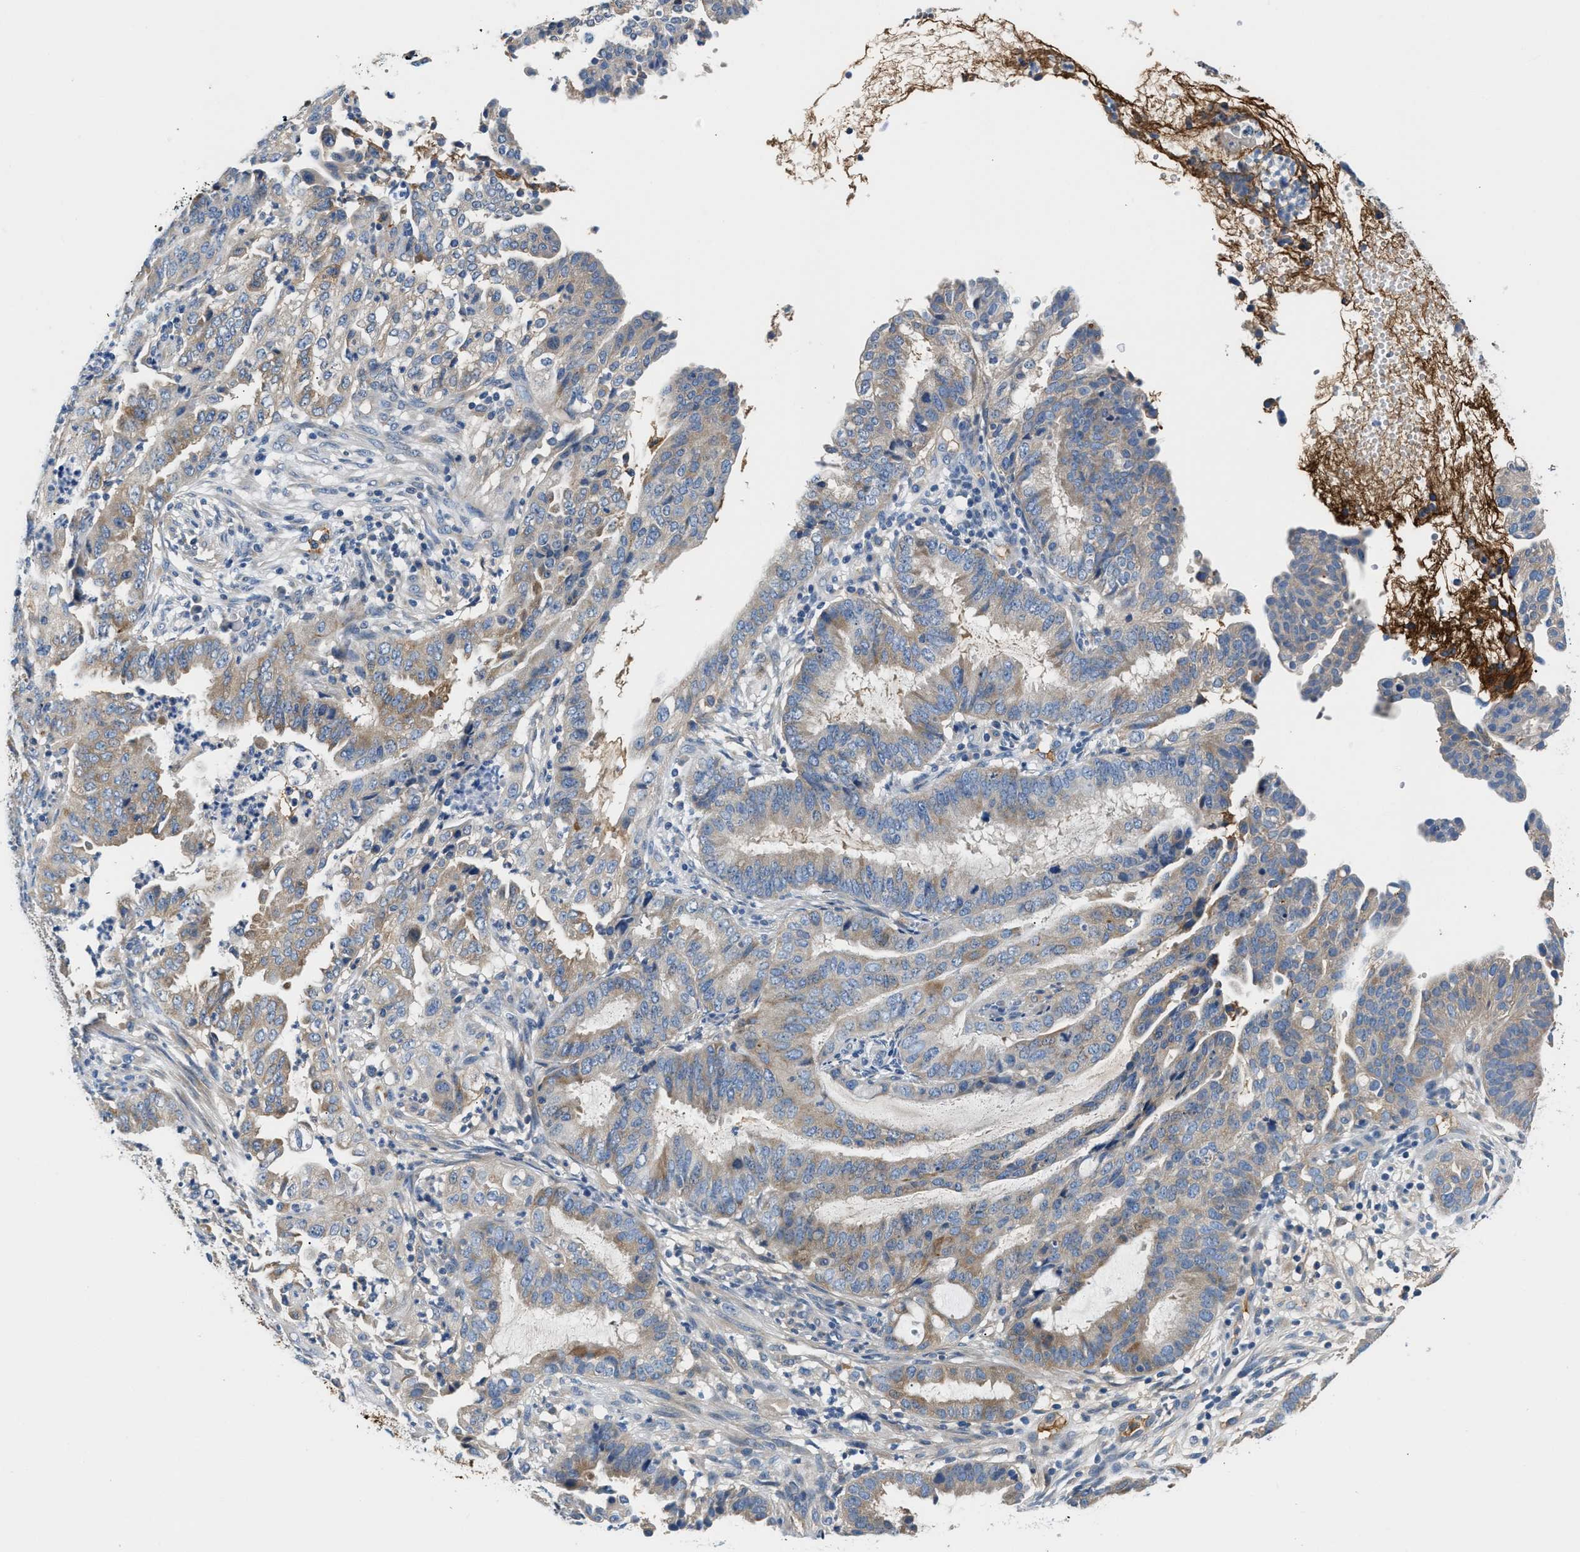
{"staining": {"intensity": "weak", "quantity": "25%-75%", "location": "cytoplasmic/membranous"}, "tissue": "endometrial cancer", "cell_type": "Tumor cells", "image_type": "cancer", "snomed": [{"axis": "morphology", "description": "Adenocarcinoma, NOS"}, {"axis": "topography", "description": "Endometrium"}], "caption": "Endometrial cancer stained for a protein shows weak cytoplasmic/membranous positivity in tumor cells.", "gene": "TUT7", "patient": {"sex": "female", "age": 51}}